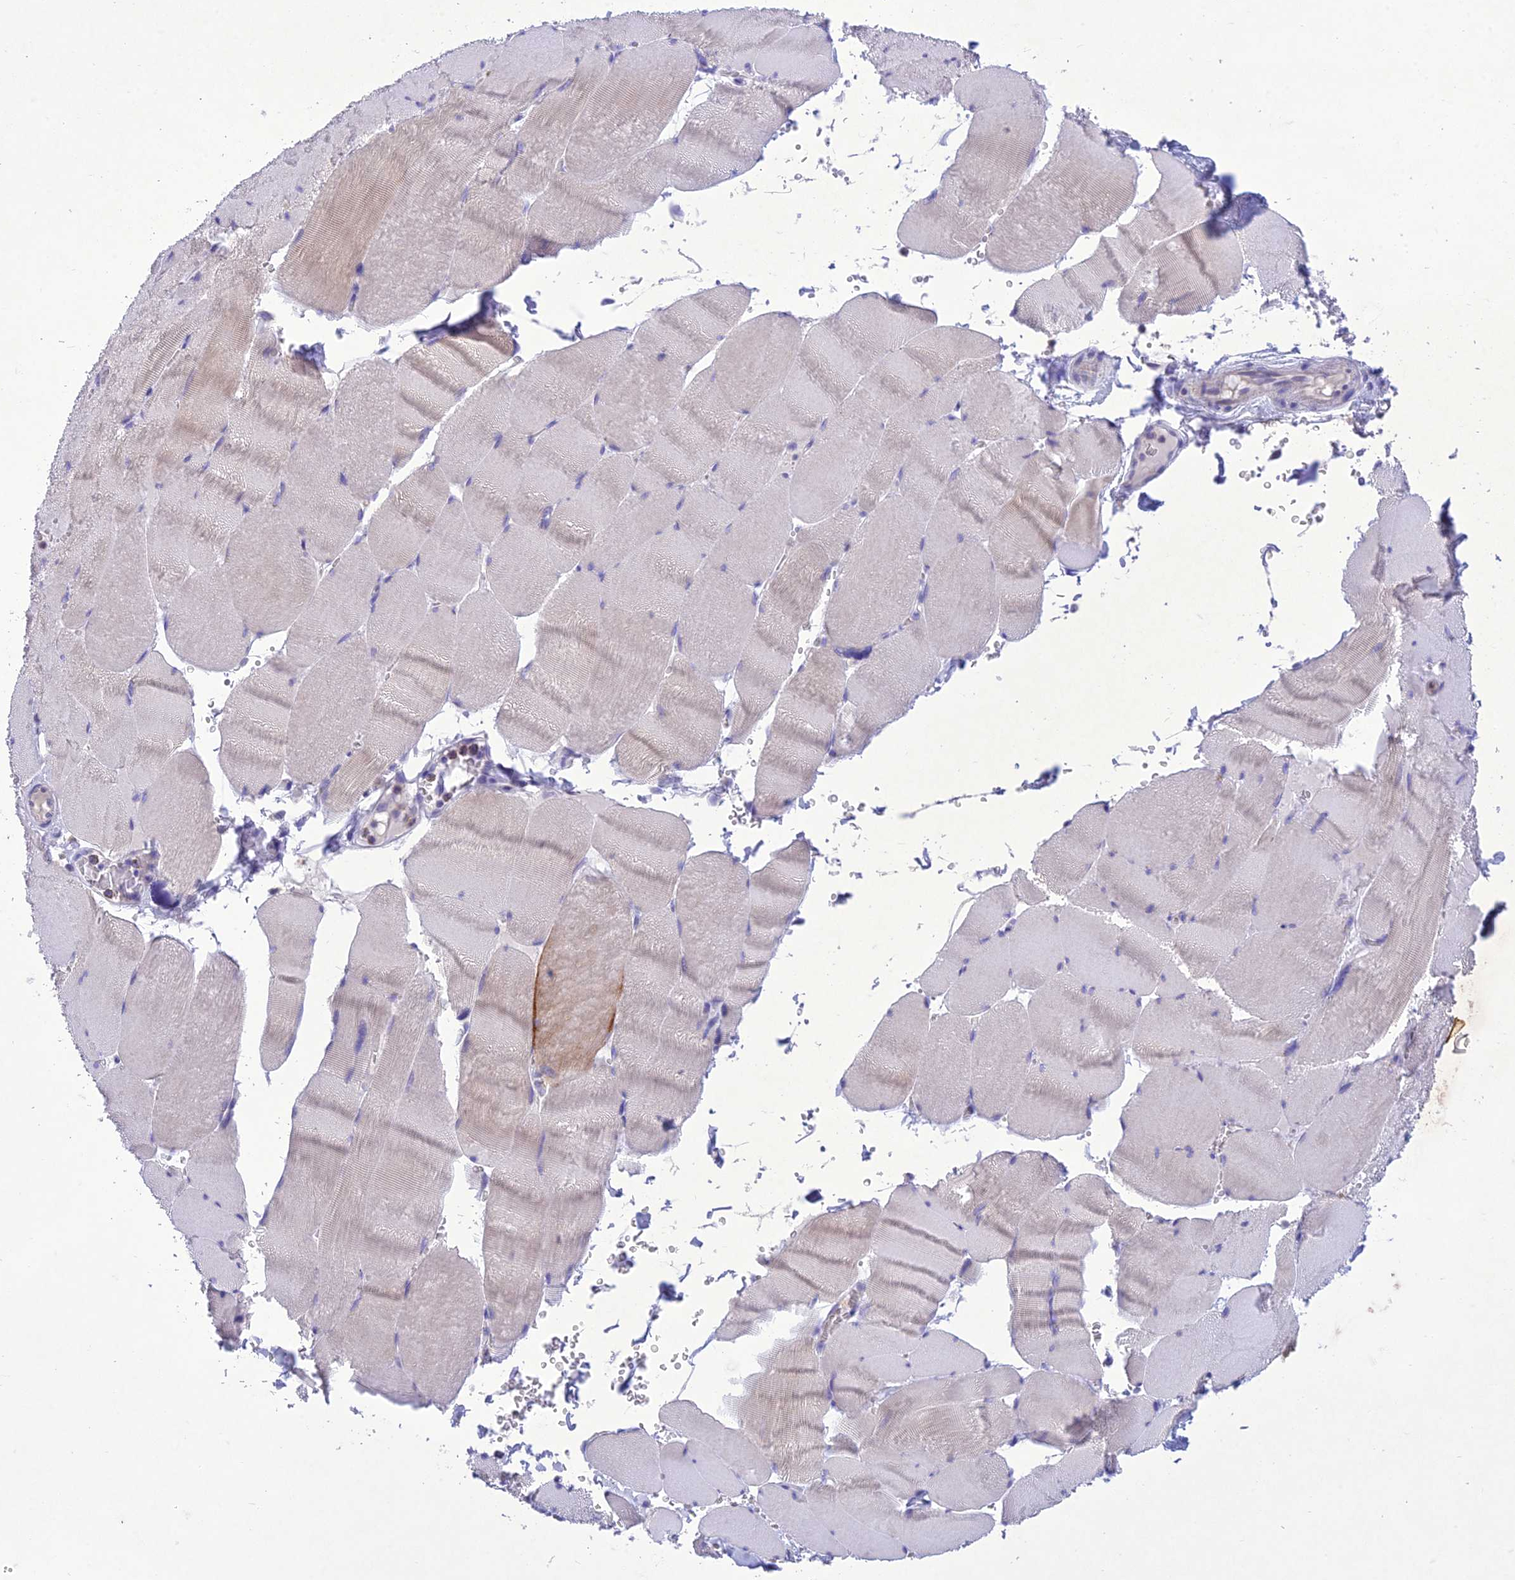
{"staining": {"intensity": "weak", "quantity": "<25%", "location": "cytoplasmic/membranous"}, "tissue": "skeletal muscle", "cell_type": "Myocytes", "image_type": "normal", "snomed": [{"axis": "morphology", "description": "Normal tissue, NOS"}, {"axis": "topography", "description": "Skeletal muscle"}, {"axis": "topography", "description": "Head-Neck"}], "caption": "Skeletal muscle stained for a protein using immunohistochemistry displays no expression myocytes.", "gene": "SLC13A5", "patient": {"sex": "male", "age": 66}}